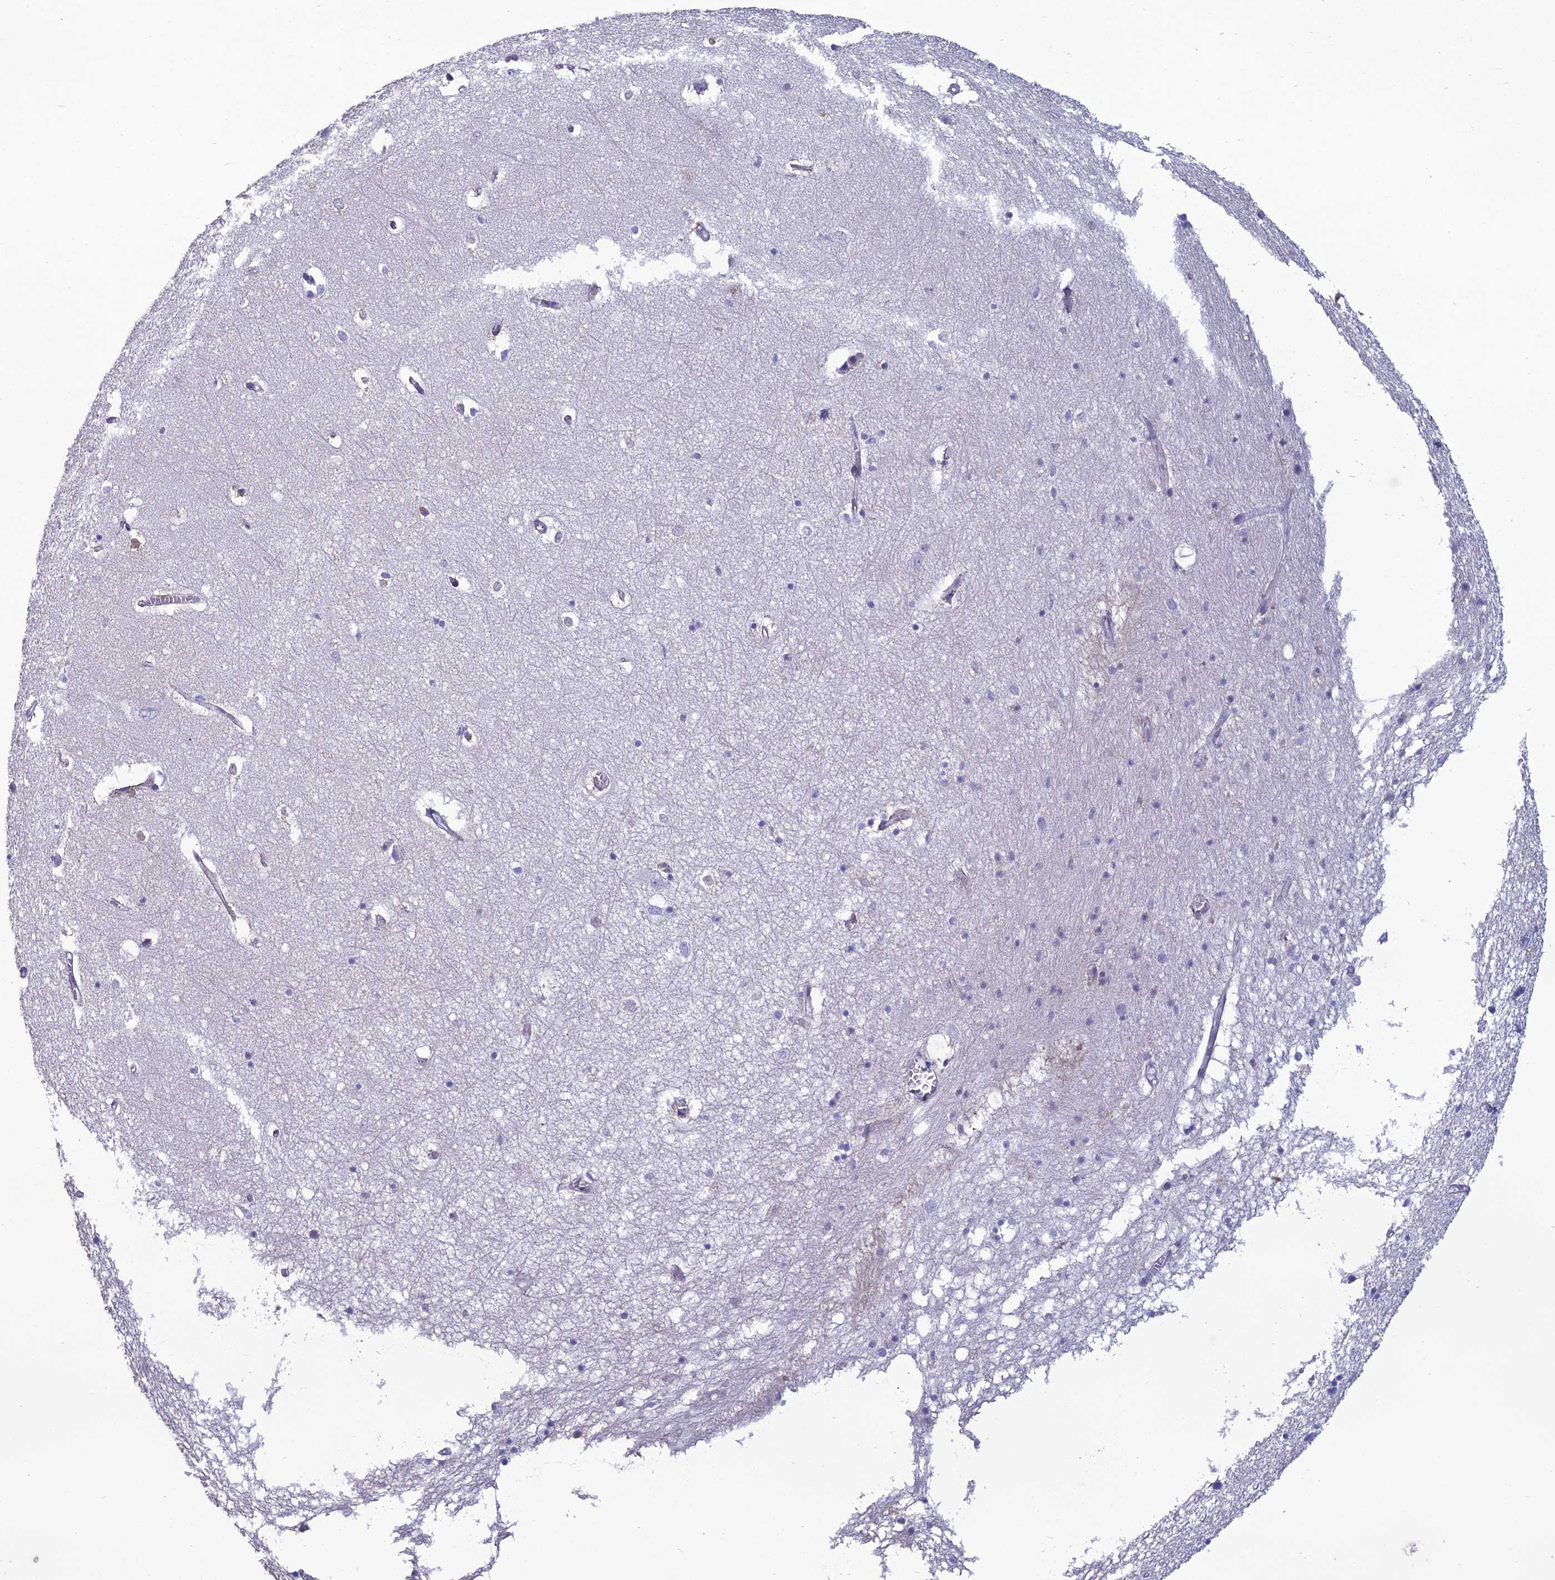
{"staining": {"intensity": "negative", "quantity": "none", "location": "none"}, "tissue": "hippocampus", "cell_type": "Glial cells", "image_type": "normal", "snomed": [{"axis": "morphology", "description": "Normal tissue, NOS"}, {"axis": "topography", "description": "Hippocampus"}], "caption": "The micrograph displays no significant staining in glial cells of hippocampus.", "gene": "OR56B1", "patient": {"sex": "female", "age": 64}}